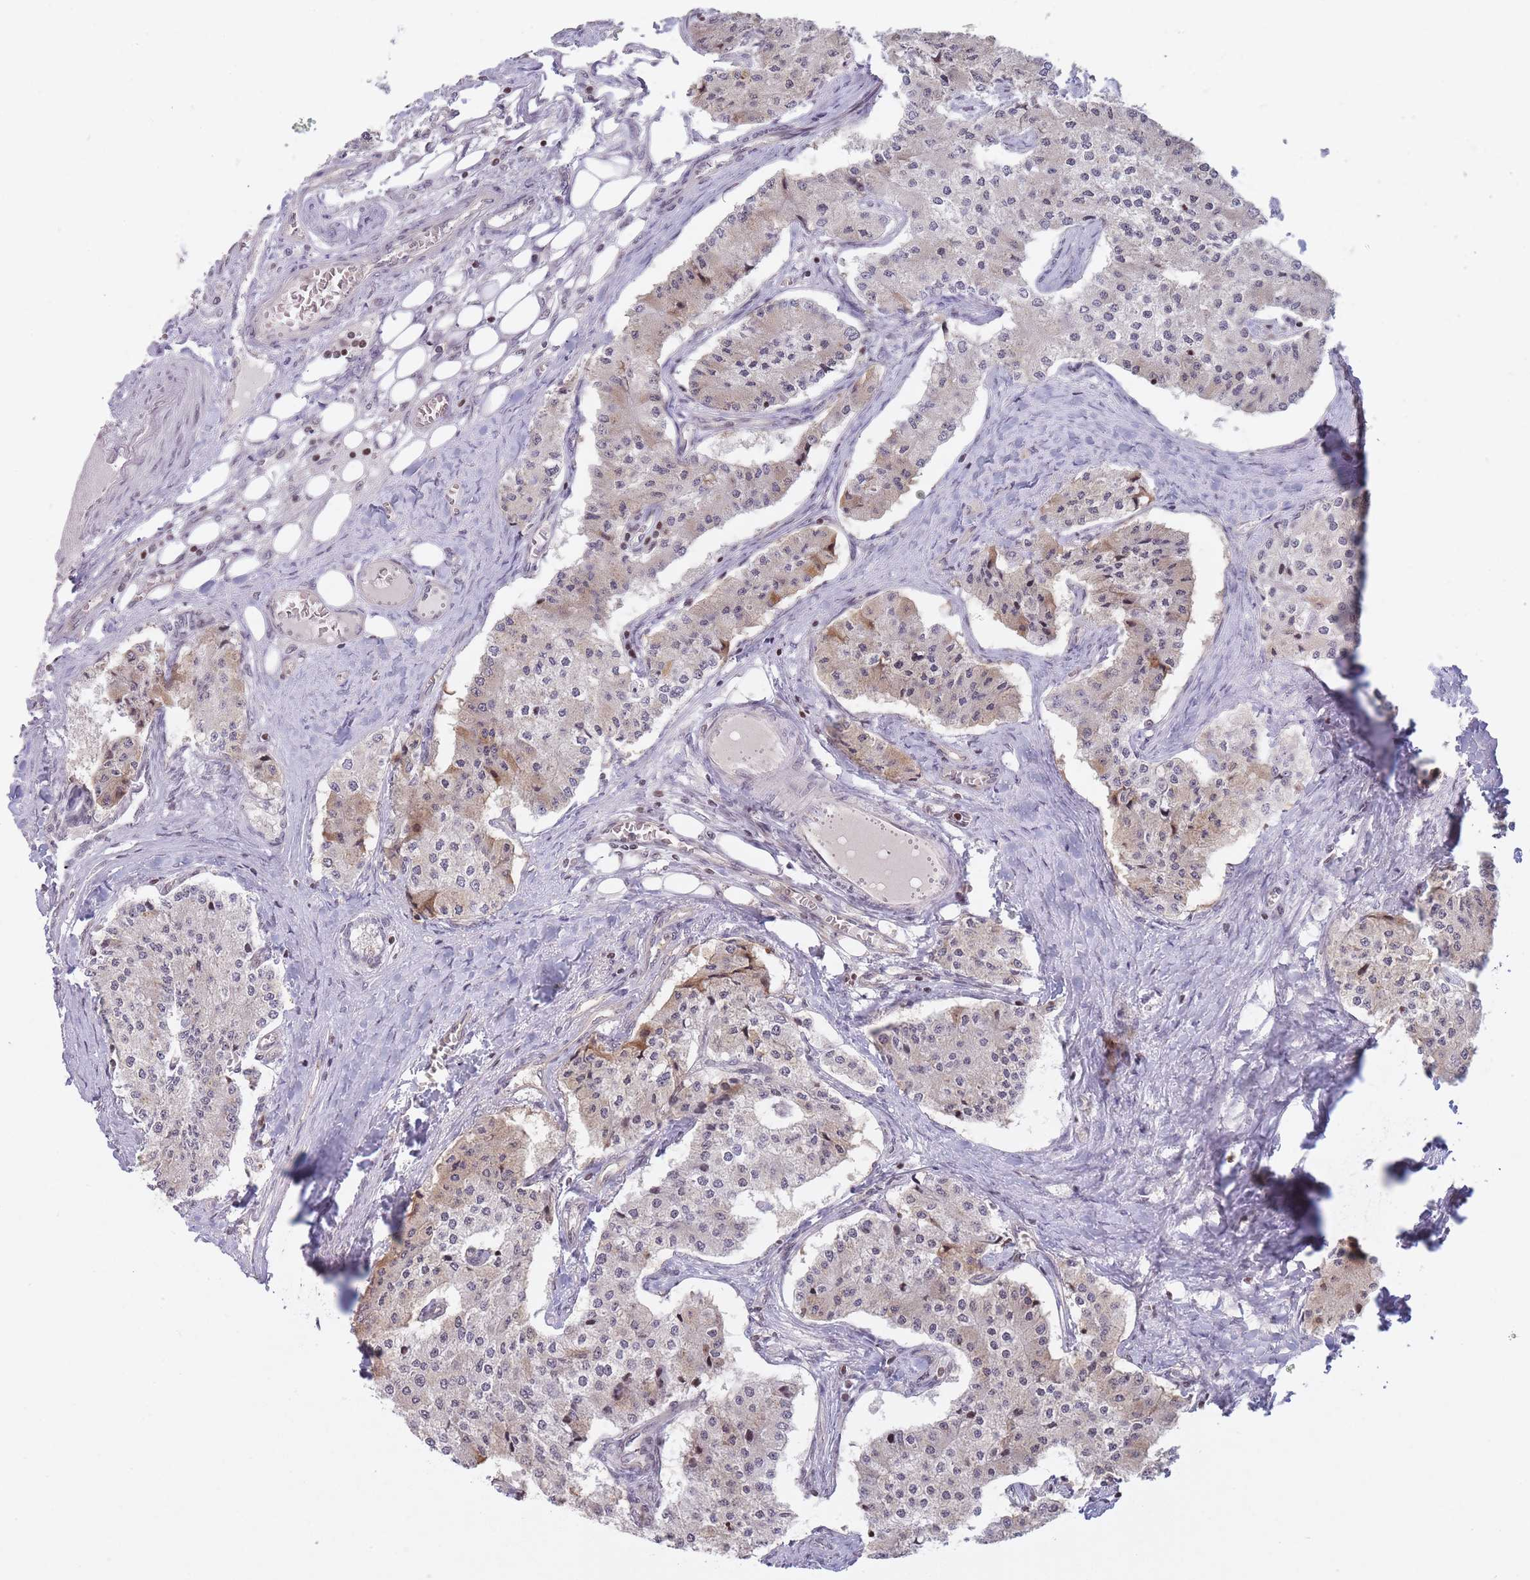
{"staining": {"intensity": "weak", "quantity": "<25%", "location": "cytoplasmic/membranous"}, "tissue": "carcinoid", "cell_type": "Tumor cells", "image_type": "cancer", "snomed": [{"axis": "morphology", "description": "Carcinoid, malignant, NOS"}, {"axis": "topography", "description": "Colon"}], "caption": "The image reveals no significant staining in tumor cells of carcinoid (malignant).", "gene": "SLC35F5", "patient": {"sex": "female", "age": 52}}